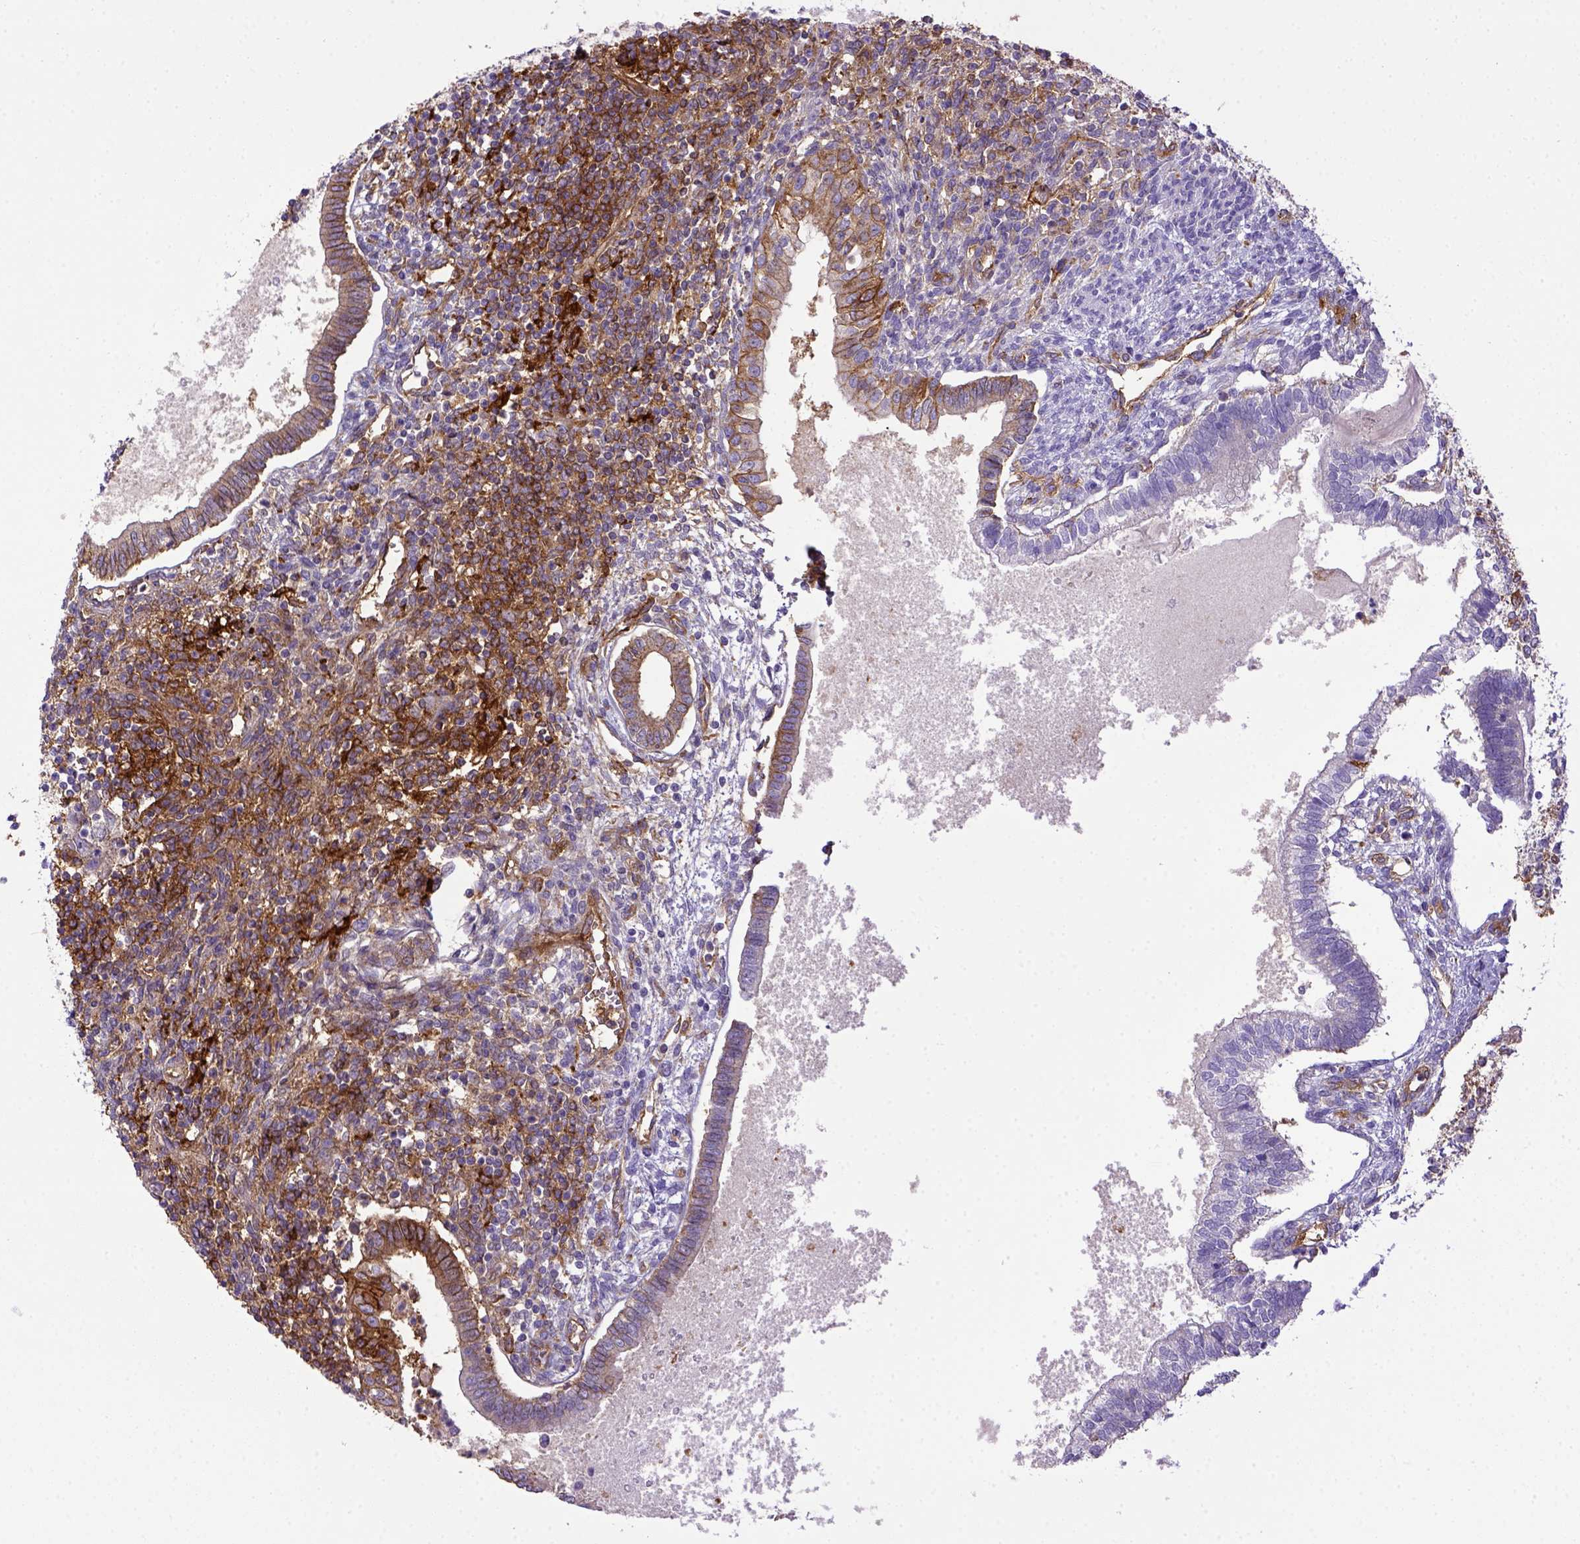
{"staining": {"intensity": "moderate", "quantity": "<25%", "location": "cytoplasmic/membranous"}, "tissue": "testis cancer", "cell_type": "Tumor cells", "image_type": "cancer", "snomed": [{"axis": "morphology", "description": "Carcinoma, Embryonal, NOS"}, {"axis": "topography", "description": "Testis"}], "caption": "Immunohistochemistry (DAB (3,3'-diaminobenzidine)) staining of testis embryonal carcinoma displays moderate cytoplasmic/membranous protein staining in approximately <25% of tumor cells.", "gene": "CD40", "patient": {"sex": "male", "age": 37}}